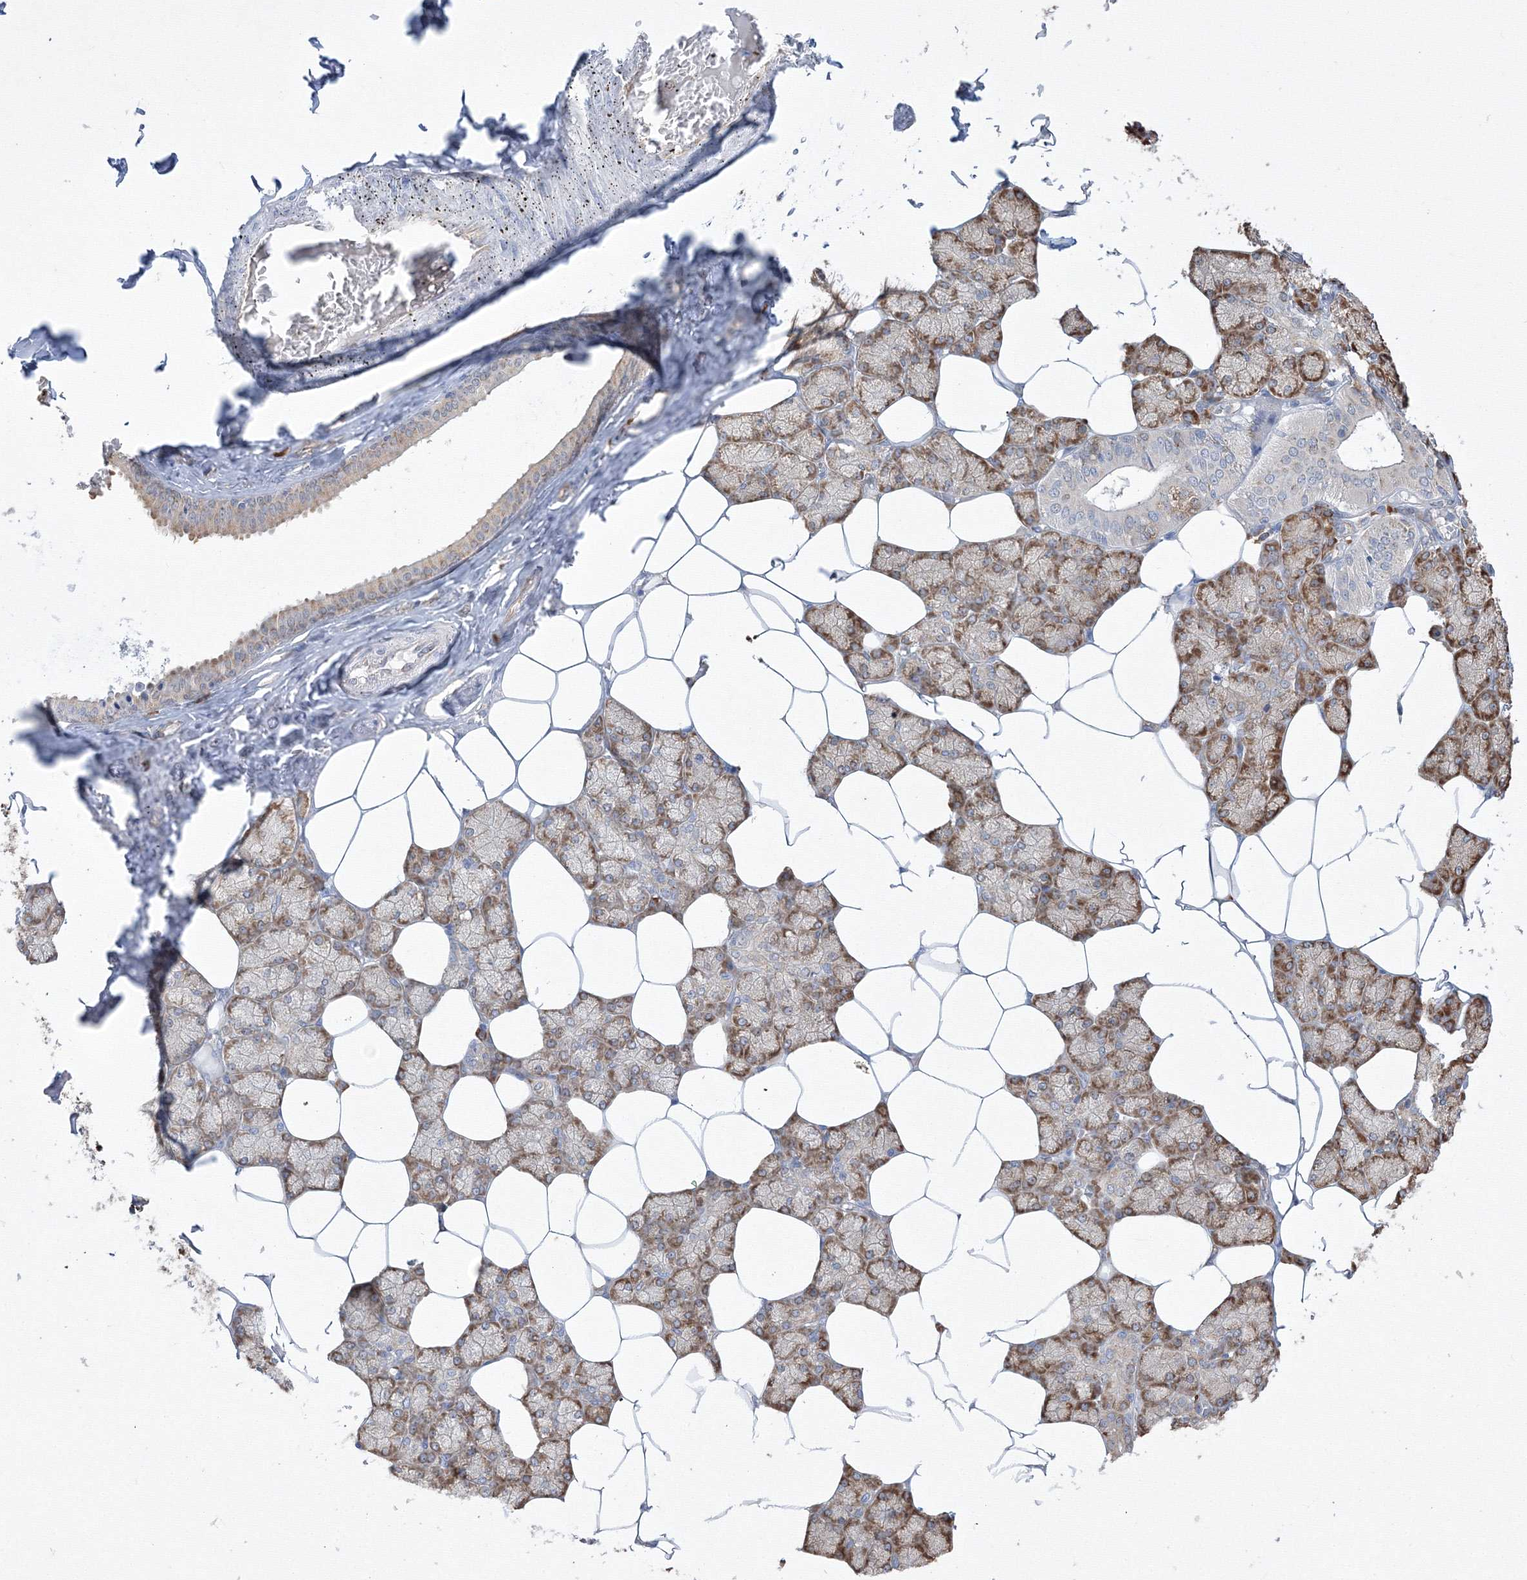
{"staining": {"intensity": "moderate", "quantity": ">75%", "location": "cytoplasmic/membranous"}, "tissue": "salivary gland", "cell_type": "Glandular cells", "image_type": "normal", "snomed": [{"axis": "morphology", "description": "Normal tissue, NOS"}, {"axis": "topography", "description": "Salivary gland"}], "caption": "This histopathology image displays normal salivary gland stained with immunohistochemistry to label a protein in brown. The cytoplasmic/membranous of glandular cells show moderate positivity for the protein. Nuclei are counter-stained blue.", "gene": "FBXL8", "patient": {"sex": "male", "age": 62}}